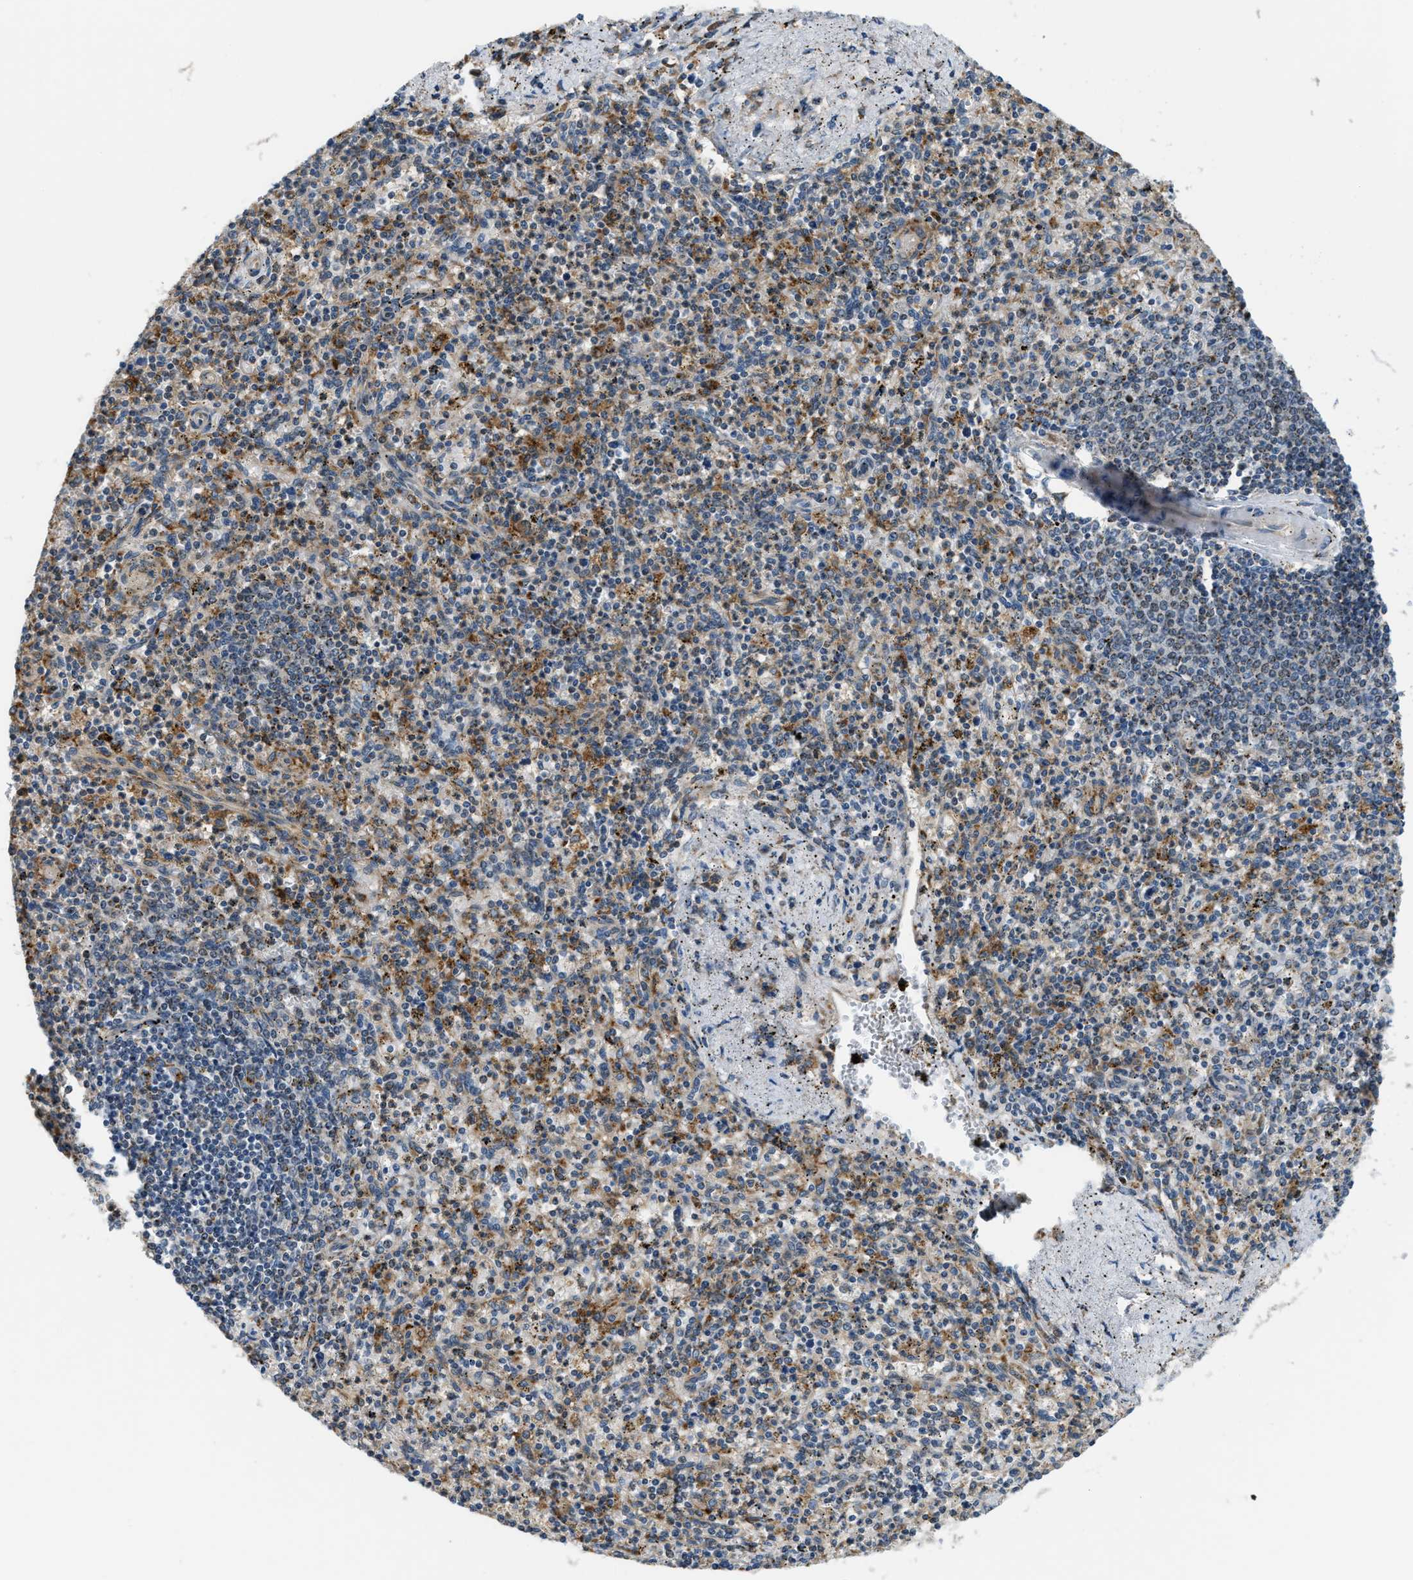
{"staining": {"intensity": "moderate", "quantity": ">75%", "location": "cytoplasmic/membranous"}, "tissue": "spleen", "cell_type": "Cells in red pulp", "image_type": "normal", "snomed": [{"axis": "morphology", "description": "Normal tissue, NOS"}, {"axis": "topography", "description": "Spleen"}], "caption": "Protein analysis of benign spleen demonstrates moderate cytoplasmic/membranous positivity in about >75% of cells in red pulp.", "gene": "STARD3NL", "patient": {"sex": "male", "age": 72}}